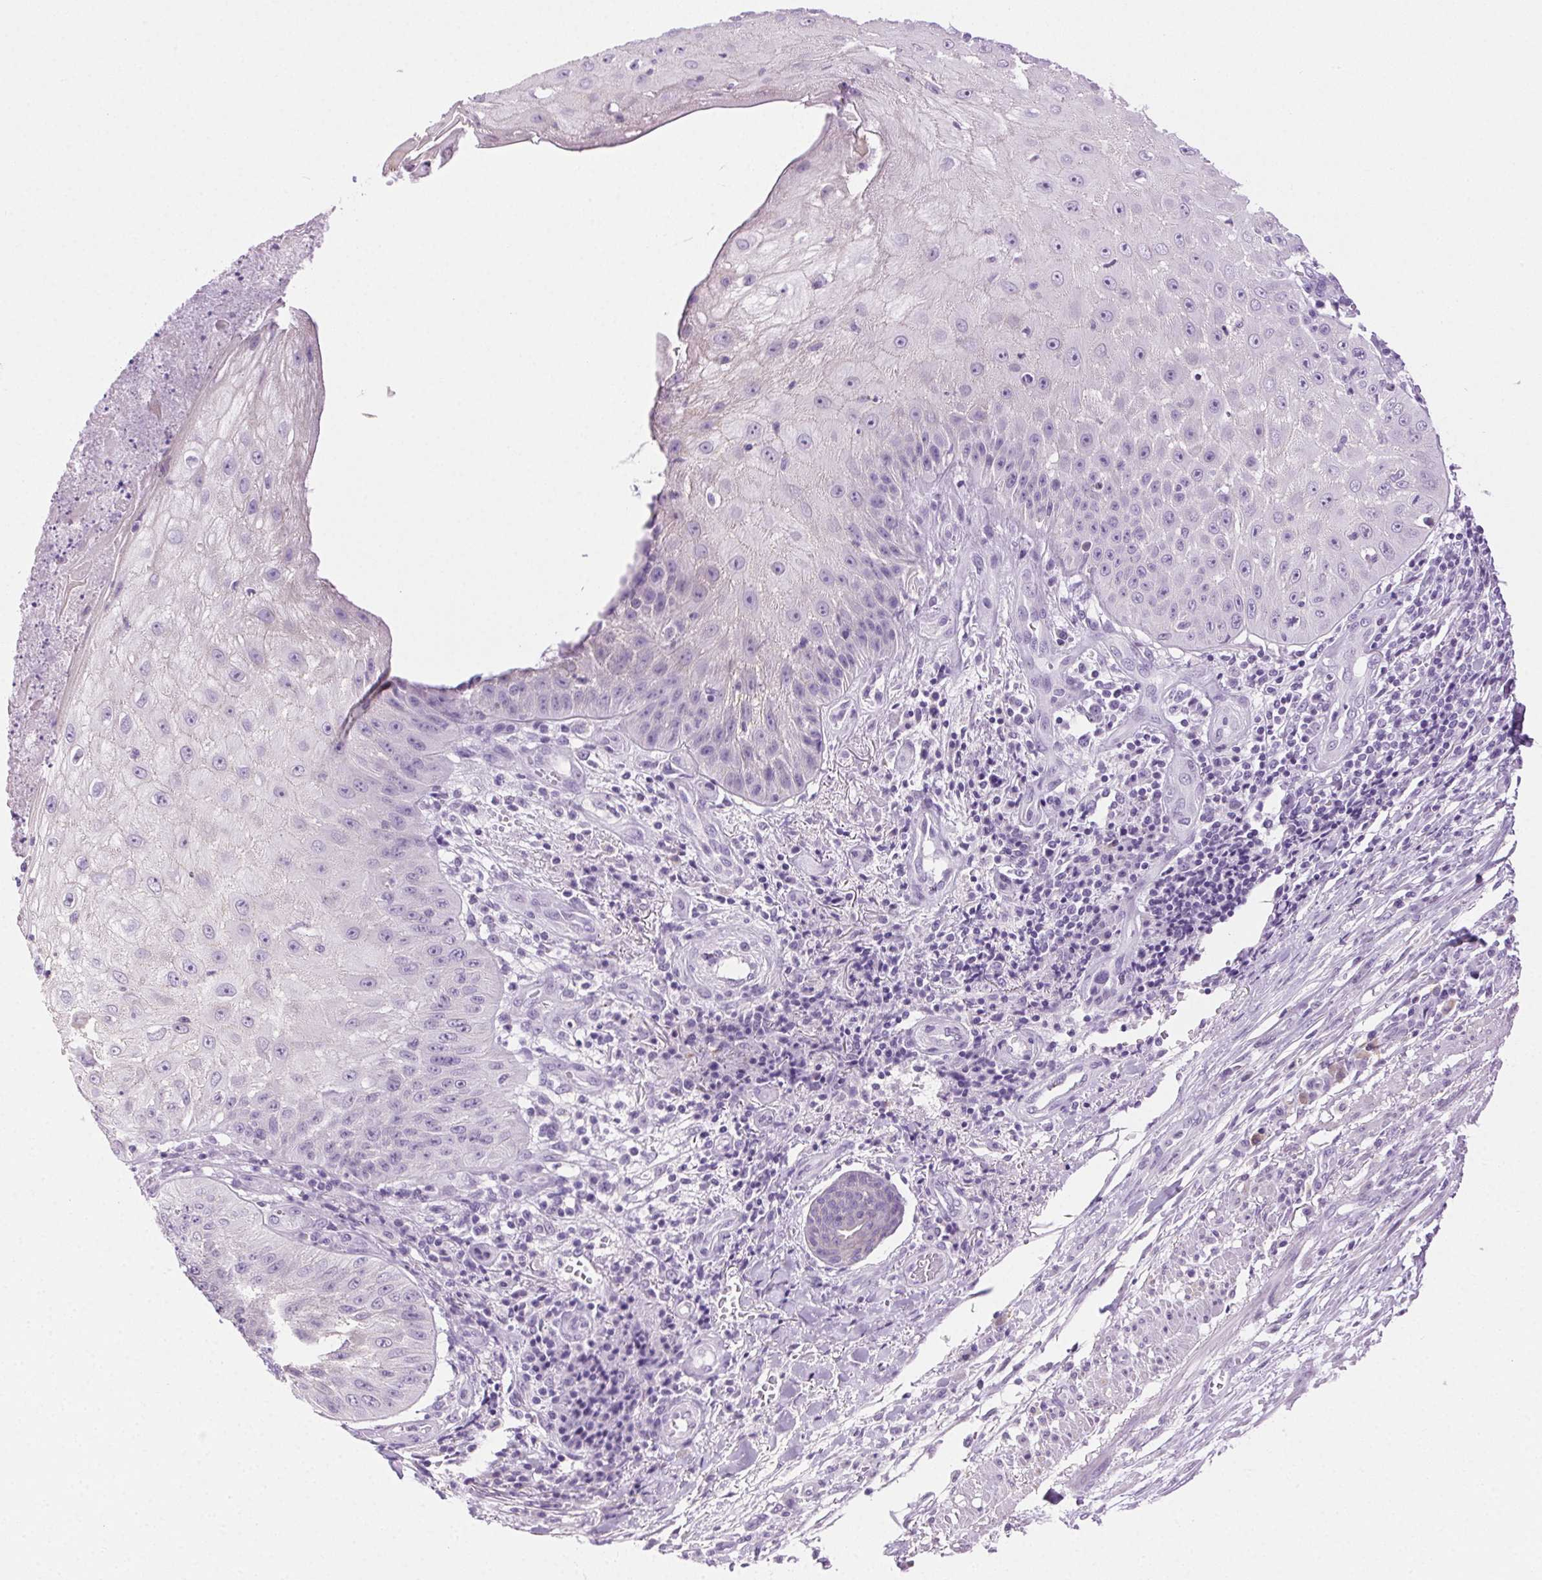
{"staining": {"intensity": "negative", "quantity": "none", "location": "none"}, "tissue": "skin cancer", "cell_type": "Tumor cells", "image_type": "cancer", "snomed": [{"axis": "morphology", "description": "Squamous cell carcinoma, NOS"}, {"axis": "topography", "description": "Skin"}], "caption": "Squamous cell carcinoma (skin) stained for a protein using immunohistochemistry (IHC) shows no expression tumor cells.", "gene": "CLDN10", "patient": {"sex": "male", "age": 70}}